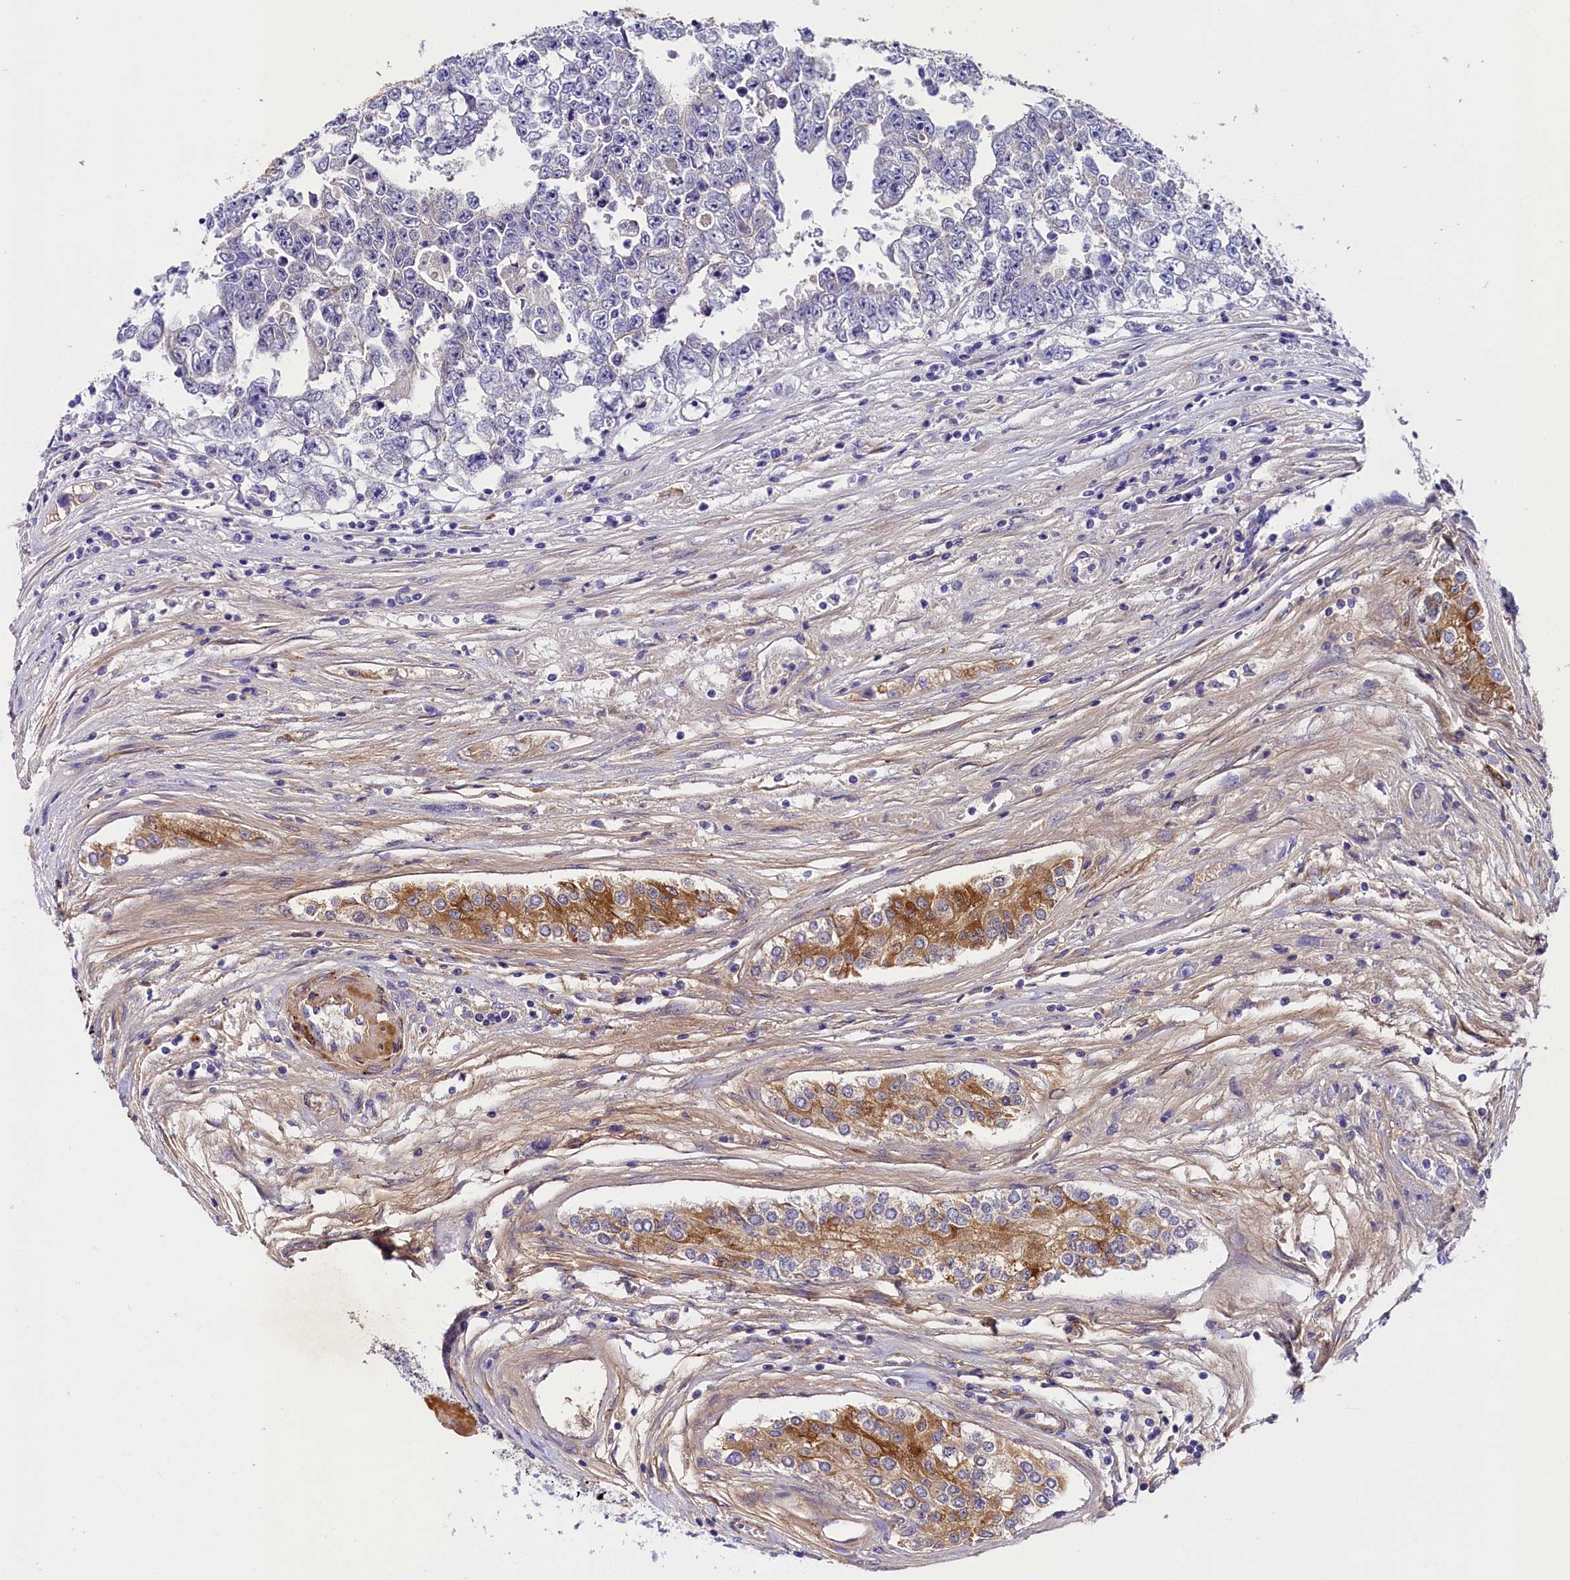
{"staining": {"intensity": "negative", "quantity": "none", "location": "none"}, "tissue": "testis cancer", "cell_type": "Tumor cells", "image_type": "cancer", "snomed": [{"axis": "morphology", "description": "Carcinoma, Embryonal, NOS"}, {"axis": "topography", "description": "Testis"}], "caption": "Immunohistochemistry (IHC) of testis embryonal carcinoma exhibits no expression in tumor cells. Nuclei are stained in blue.", "gene": "SOD3", "patient": {"sex": "male", "age": 25}}